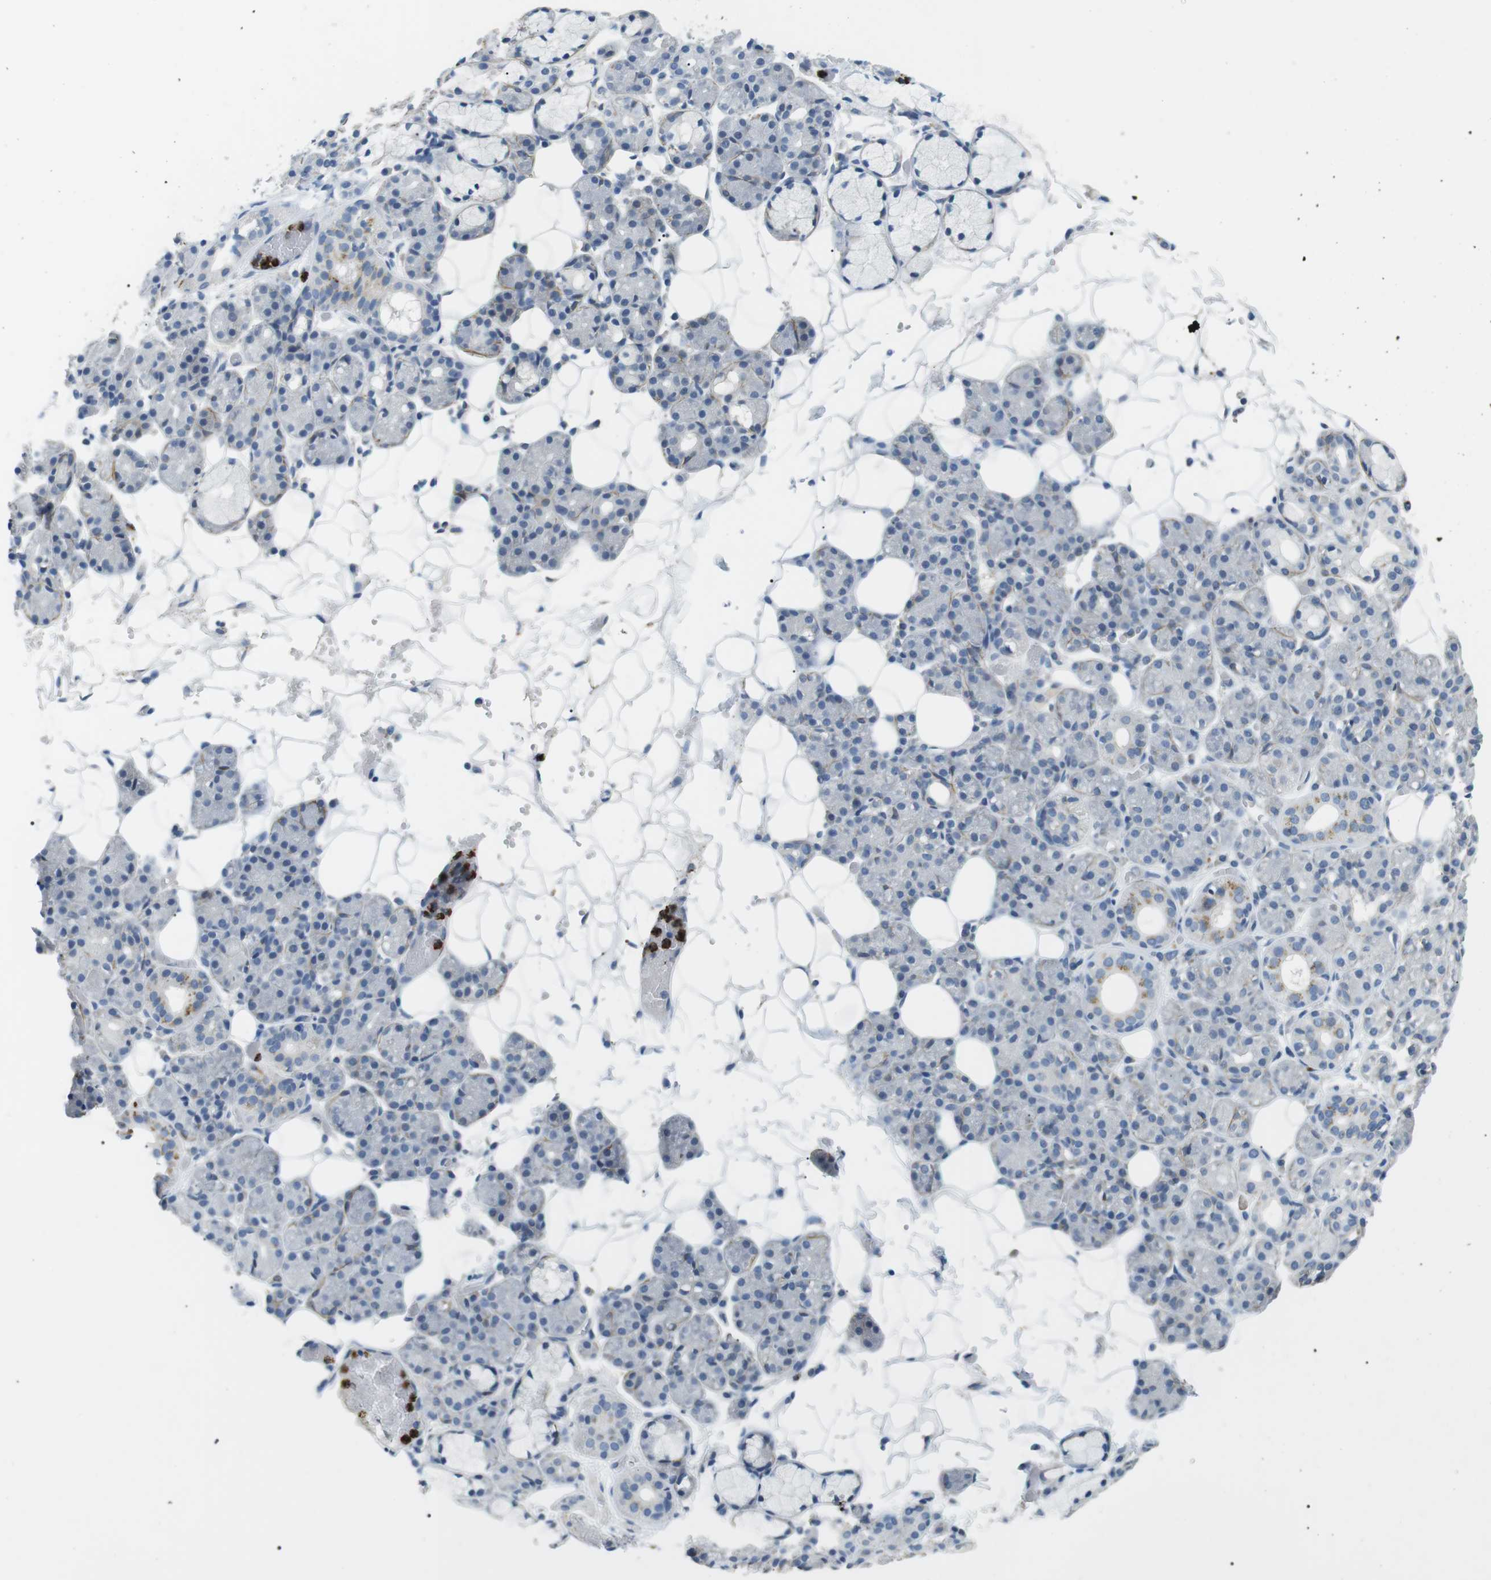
{"staining": {"intensity": "weak", "quantity": "<25%", "location": "cytoplasmic/membranous"}, "tissue": "salivary gland", "cell_type": "Glandular cells", "image_type": "normal", "snomed": [{"axis": "morphology", "description": "Normal tissue, NOS"}, {"axis": "topography", "description": "Salivary gland"}], "caption": "Histopathology image shows no significant protein expression in glandular cells of unremarkable salivary gland. Nuclei are stained in blue.", "gene": "GZMM", "patient": {"sex": "male", "age": 63}}